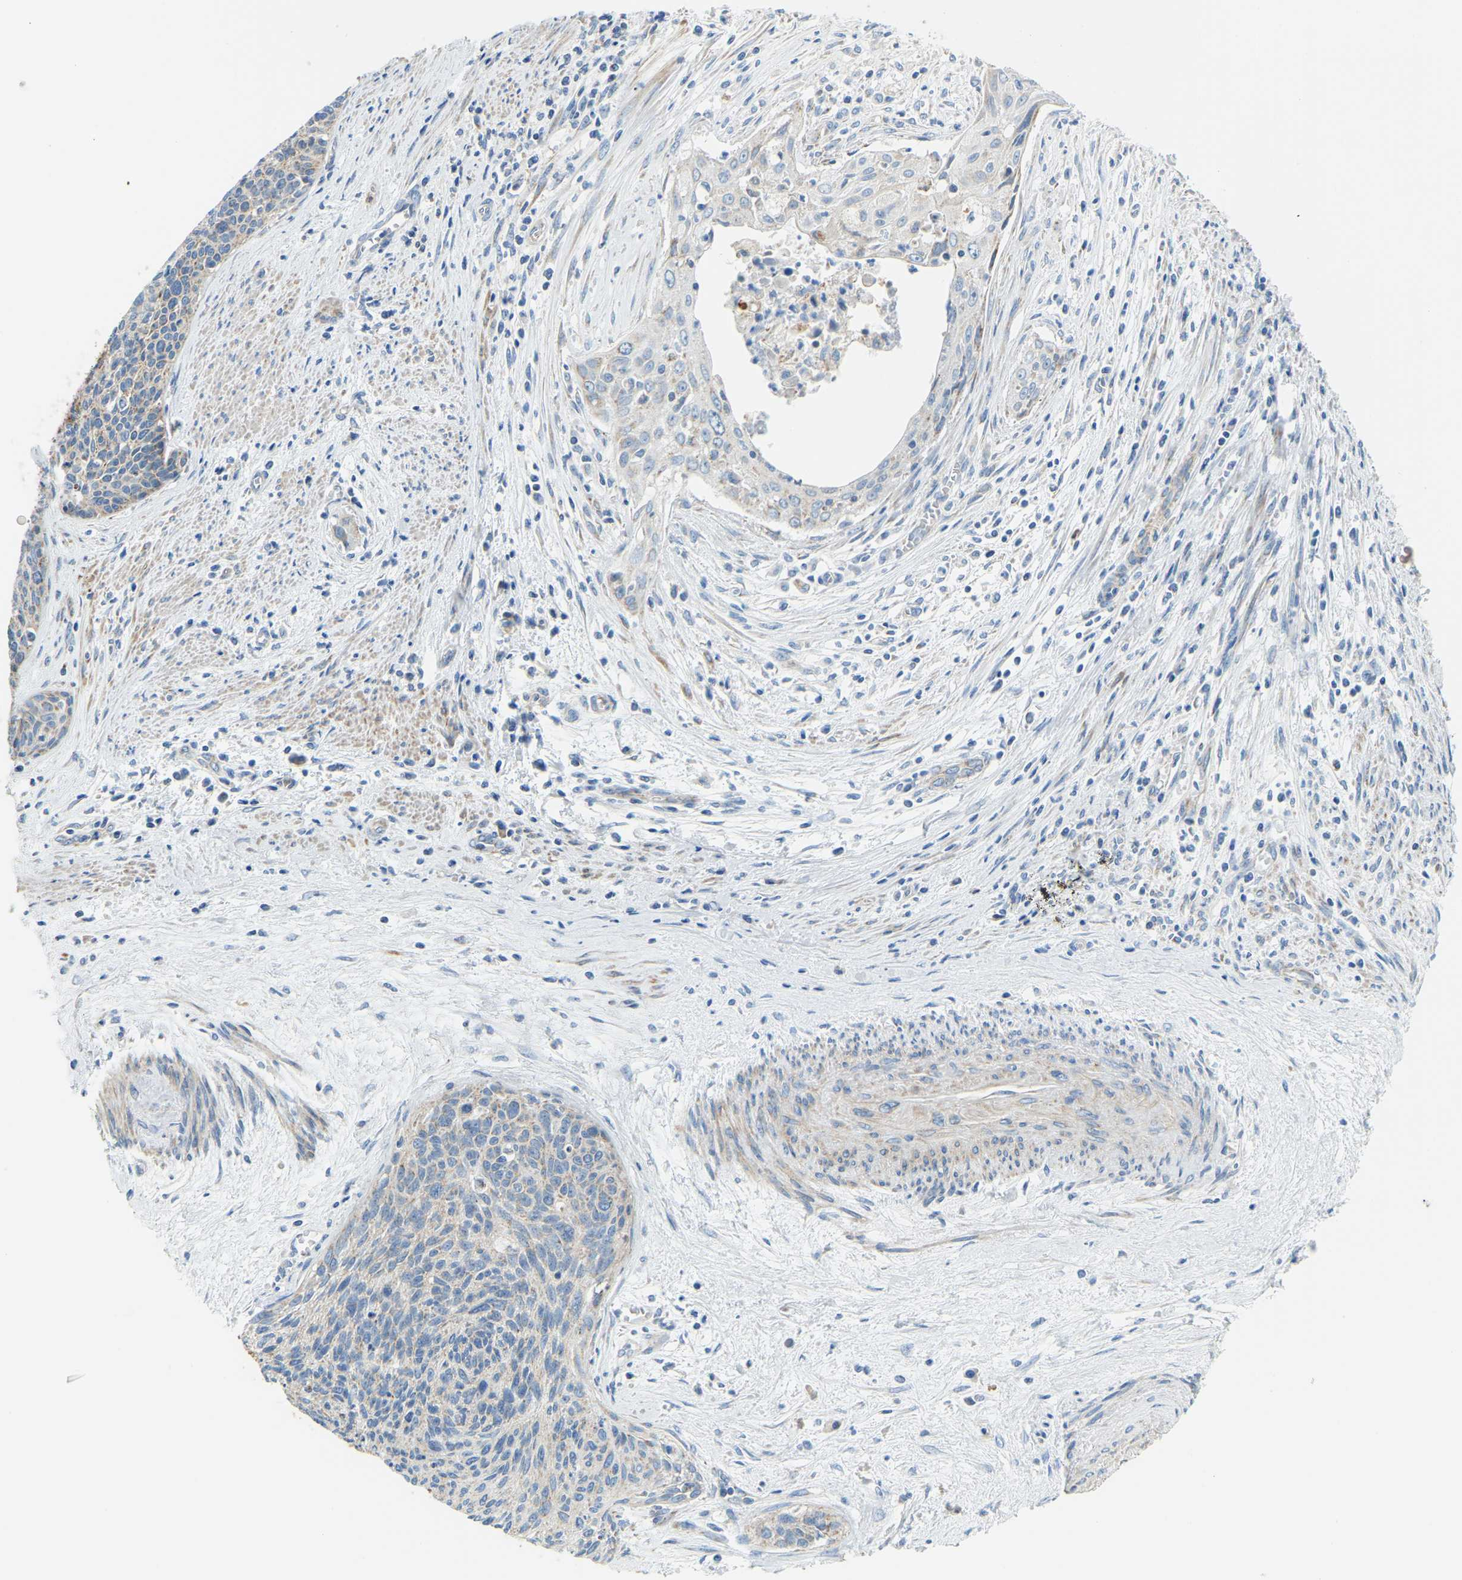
{"staining": {"intensity": "weak", "quantity": "<25%", "location": "cytoplasmic/membranous"}, "tissue": "cervical cancer", "cell_type": "Tumor cells", "image_type": "cancer", "snomed": [{"axis": "morphology", "description": "Squamous cell carcinoma, NOS"}, {"axis": "topography", "description": "Cervix"}], "caption": "IHC histopathology image of human cervical cancer stained for a protein (brown), which exhibits no expression in tumor cells.", "gene": "GDA", "patient": {"sex": "female", "age": 55}}